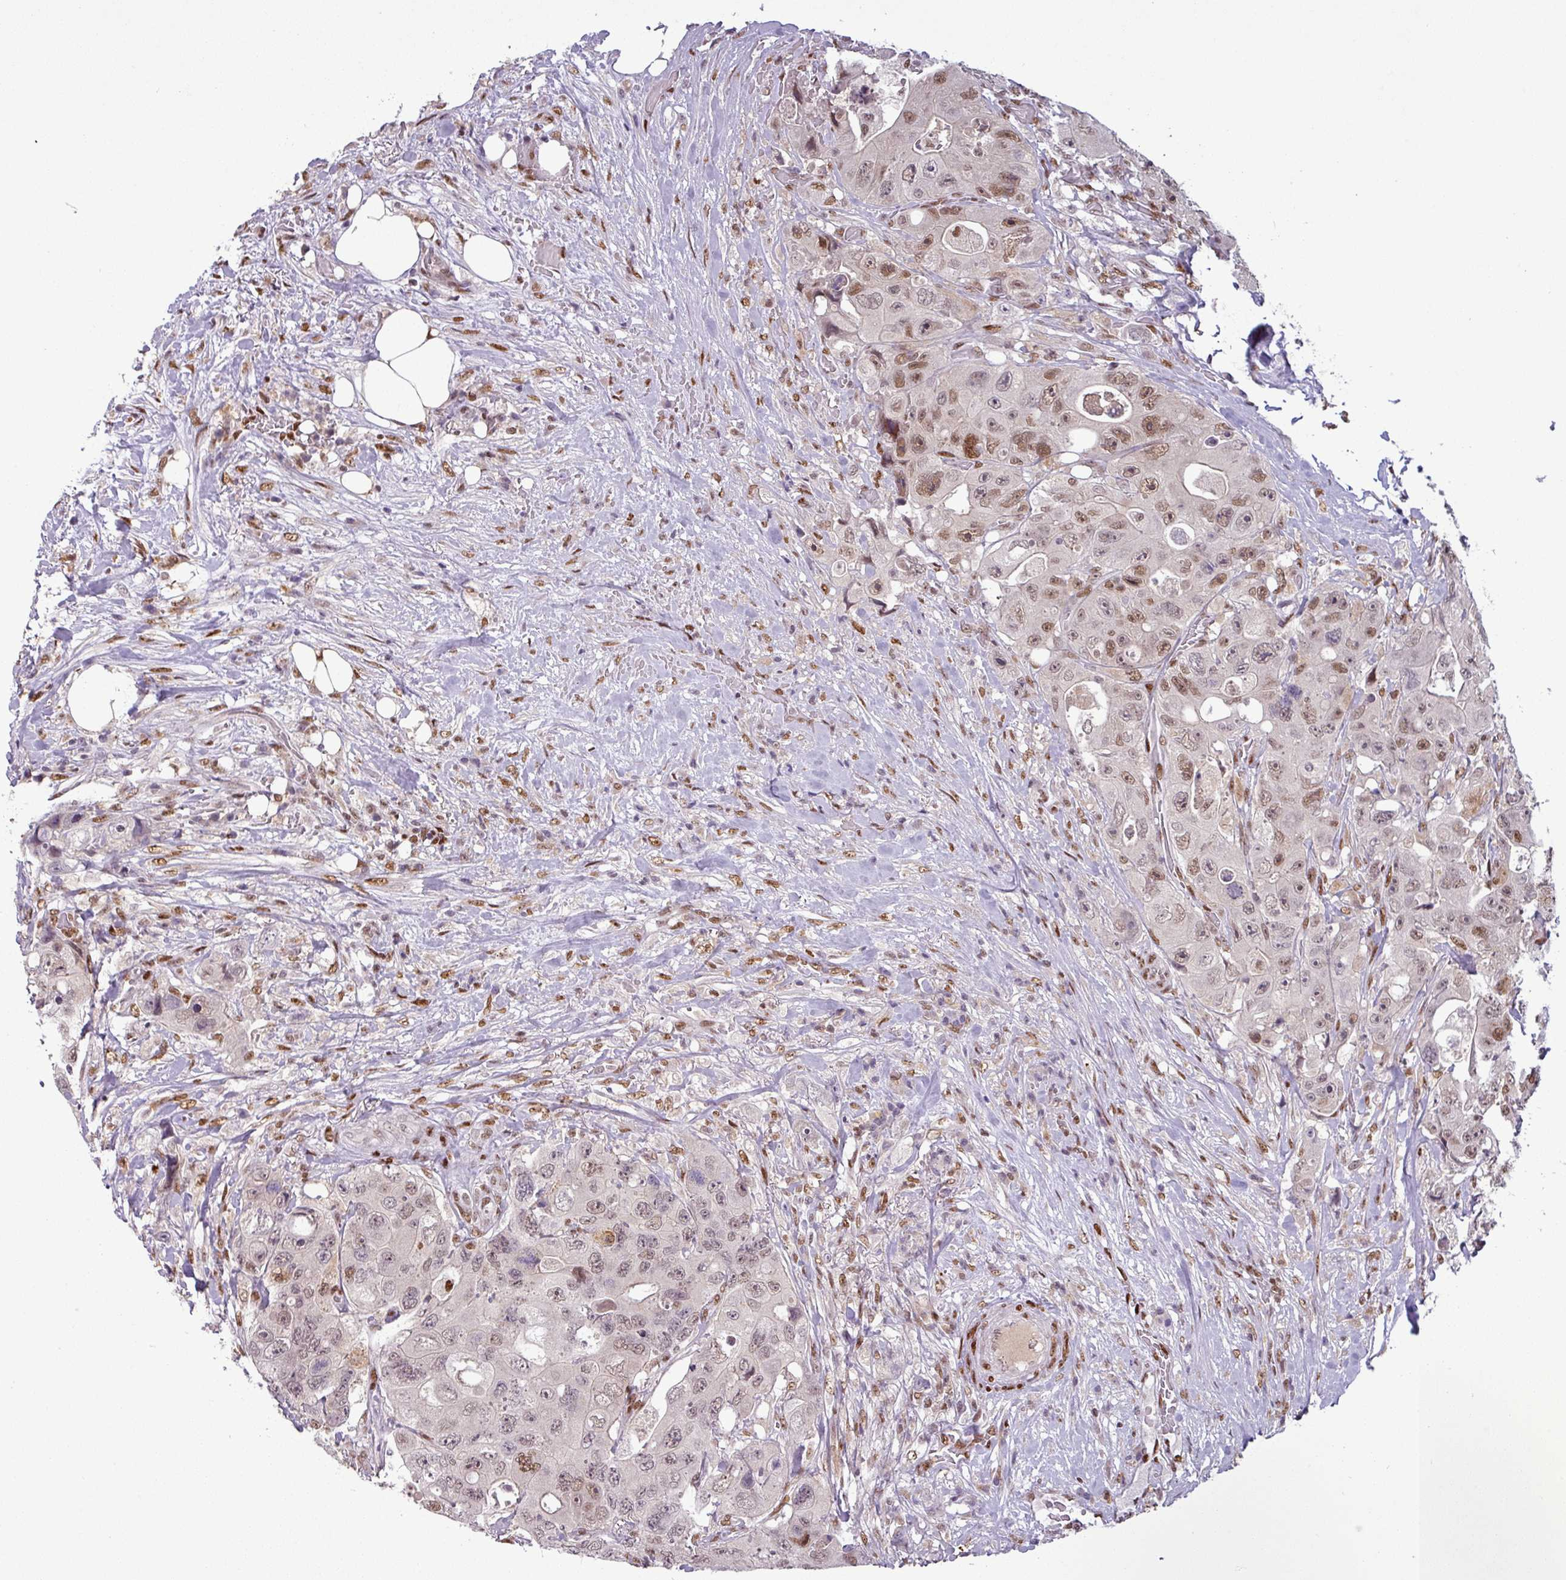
{"staining": {"intensity": "moderate", "quantity": ">75%", "location": "nuclear"}, "tissue": "colorectal cancer", "cell_type": "Tumor cells", "image_type": "cancer", "snomed": [{"axis": "morphology", "description": "Adenocarcinoma, NOS"}, {"axis": "topography", "description": "Colon"}], "caption": "High-magnification brightfield microscopy of colorectal adenocarcinoma stained with DAB (brown) and counterstained with hematoxylin (blue). tumor cells exhibit moderate nuclear positivity is present in about>75% of cells.", "gene": "IRF2BPL", "patient": {"sex": "female", "age": 46}}